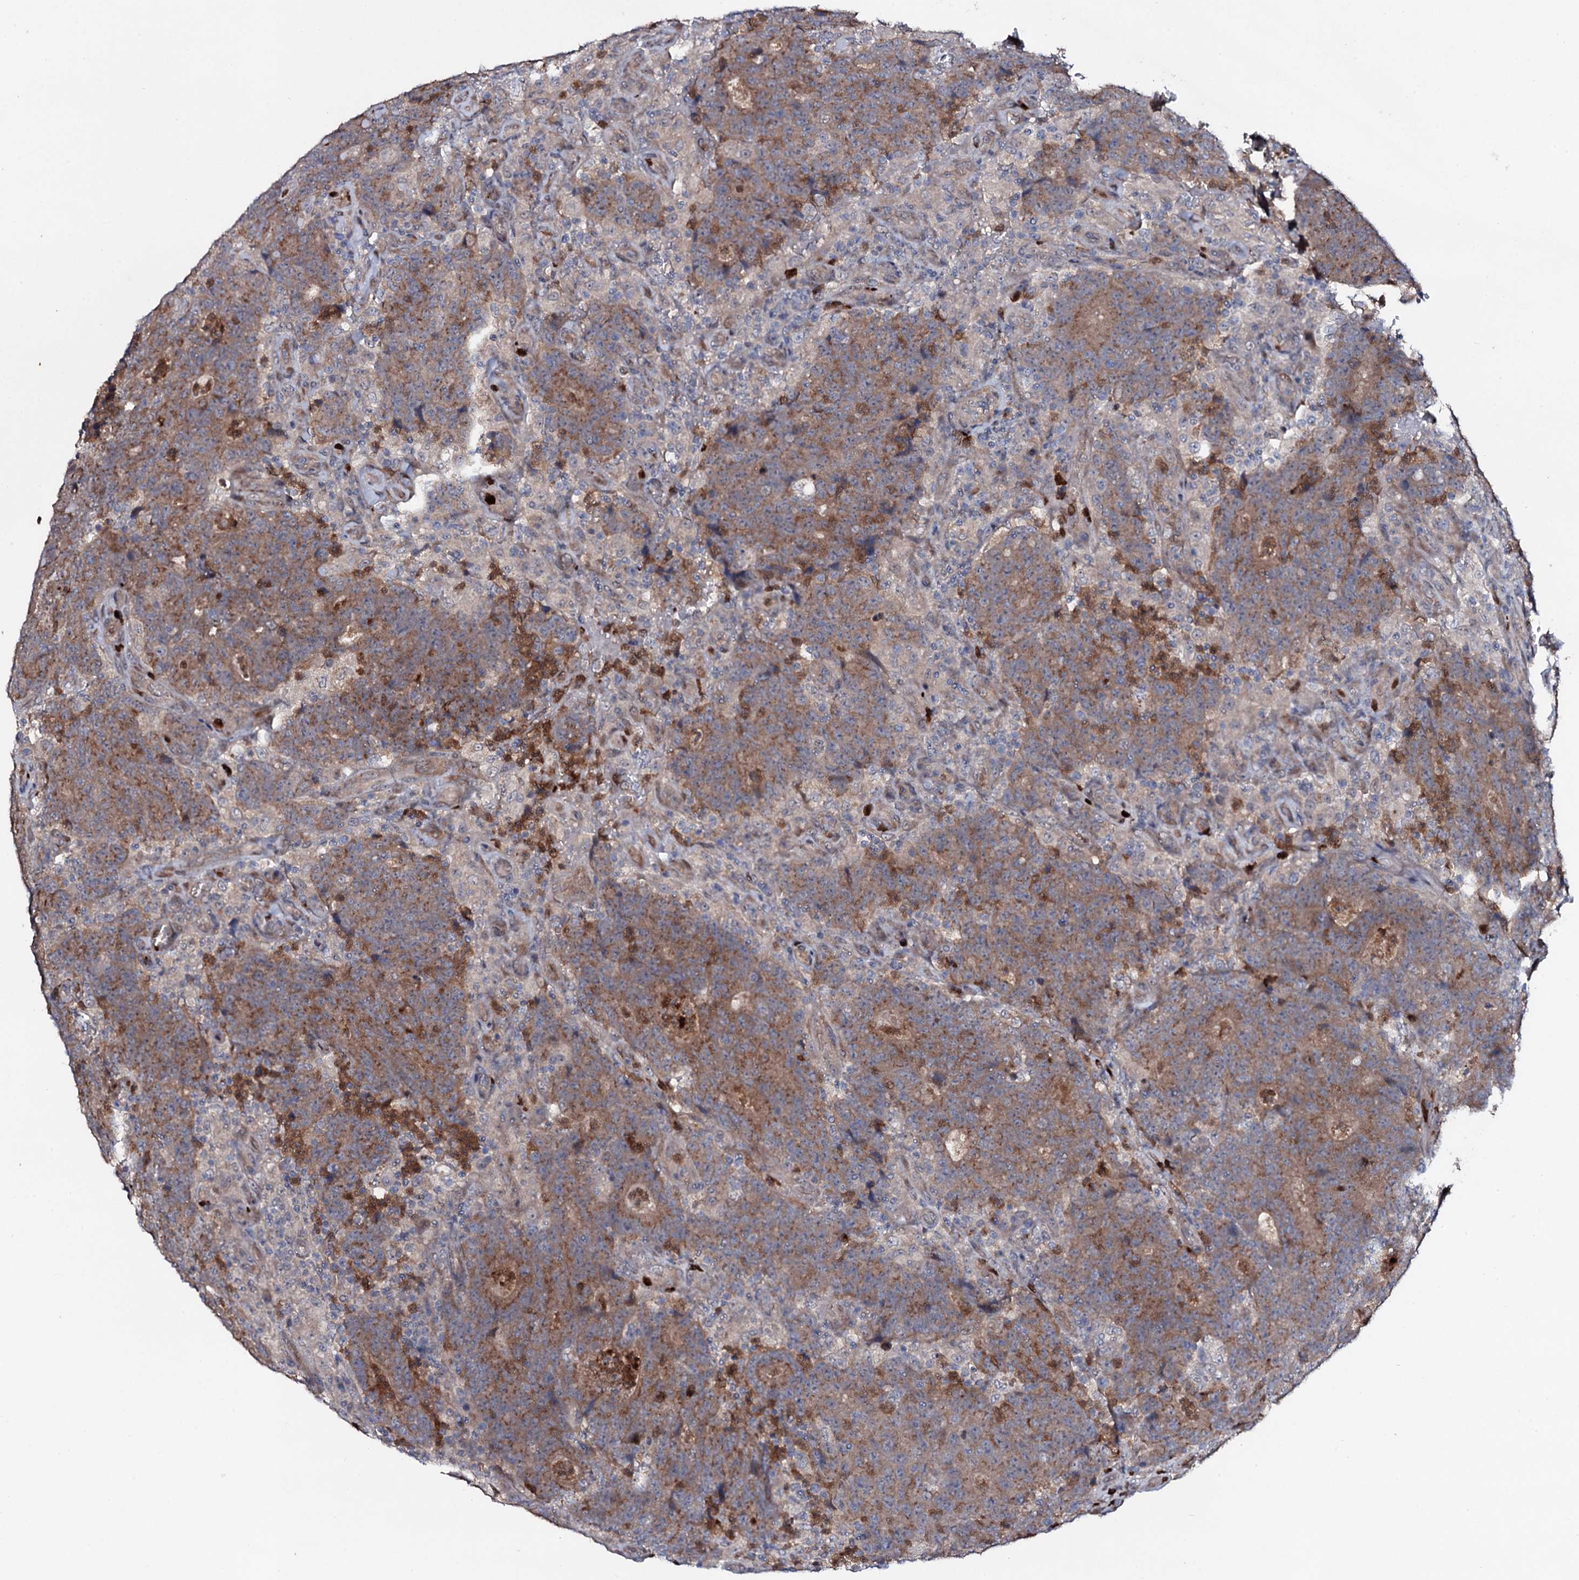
{"staining": {"intensity": "moderate", "quantity": ">75%", "location": "cytoplasmic/membranous"}, "tissue": "colorectal cancer", "cell_type": "Tumor cells", "image_type": "cancer", "snomed": [{"axis": "morphology", "description": "Adenocarcinoma, NOS"}, {"axis": "topography", "description": "Colon"}], "caption": "The histopathology image demonstrates a brown stain indicating the presence of a protein in the cytoplasmic/membranous of tumor cells in colorectal adenocarcinoma.", "gene": "COG6", "patient": {"sex": "female", "age": 75}}